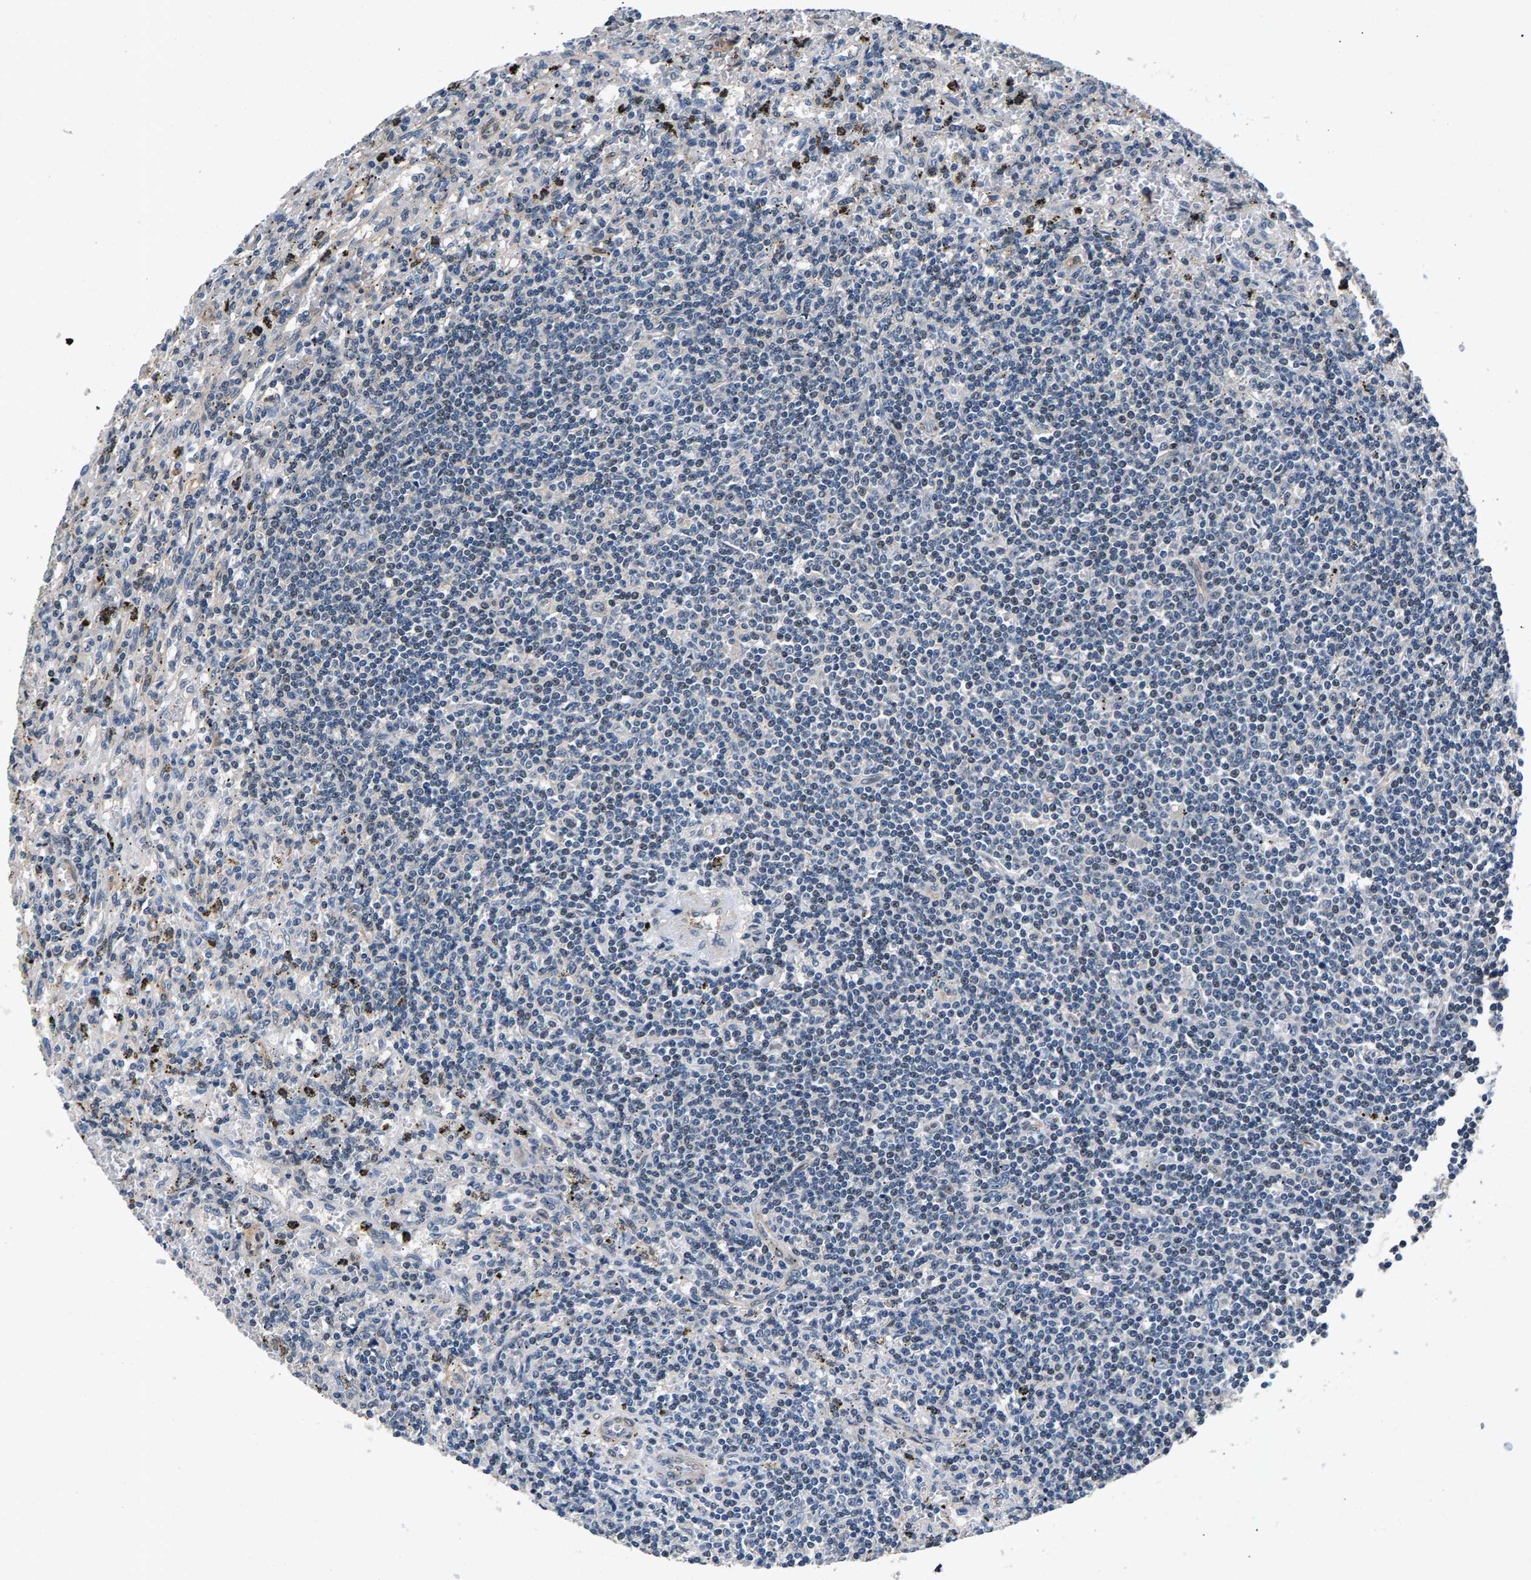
{"staining": {"intensity": "negative", "quantity": "none", "location": "none"}, "tissue": "lymphoma", "cell_type": "Tumor cells", "image_type": "cancer", "snomed": [{"axis": "morphology", "description": "Malignant lymphoma, non-Hodgkin's type, Low grade"}, {"axis": "topography", "description": "Spleen"}], "caption": "Immunohistochemistry (IHC) of lymphoma exhibits no positivity in tumor cells. (DAB (3,3'-diaminobenzidine) immunohistochemistry (IHC) visualized using brightfield microscopy, high magnification).", "gene": "RBM33", "patient": {"sex": "male", "age": 76}}